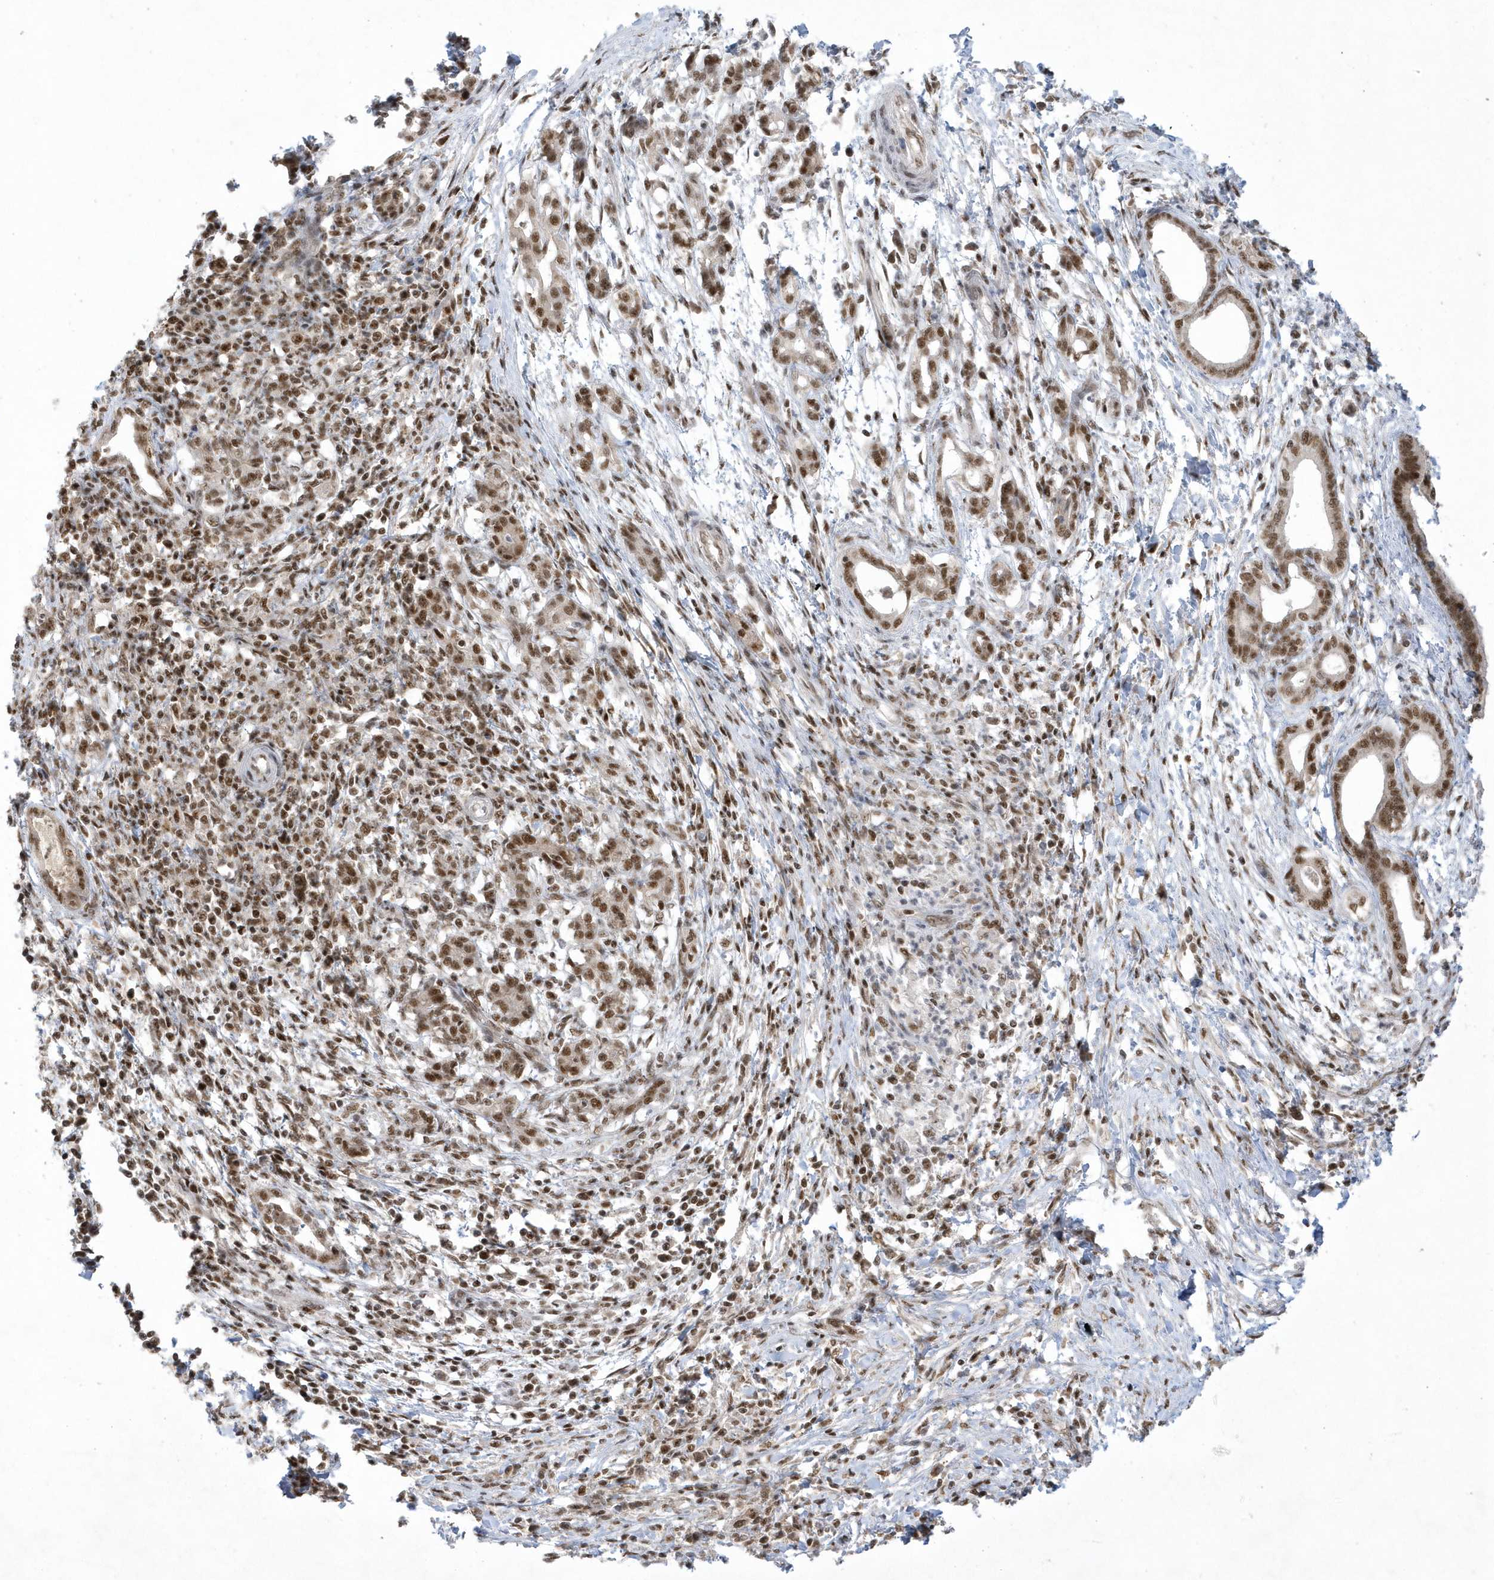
{"staining": {"intensity": "moderate", "quantity": ">75%", "location": "nuclear"}, "tissue": "pancreatic cancer", "cell_type": "Tumor cells", "image_type": "cancer", "snomed": [{"axis": "morphology", "description": "Adenocarcinoma, NOS"}, {"axis": "topography", "description": "Pancreas"}], "caption": "Pancreatic cancer (adenocarcinoma) was stained to show a protein in brown. There is medium levels of moderate nuclear positivity in about >75% of tumor cells. (Stains: DAB in brown, nuclei in blue, Microscopy: brightfield microscopy at high magnification).", "gene": "PPIL2", "patient": {"sex": "female", "age": 55}}